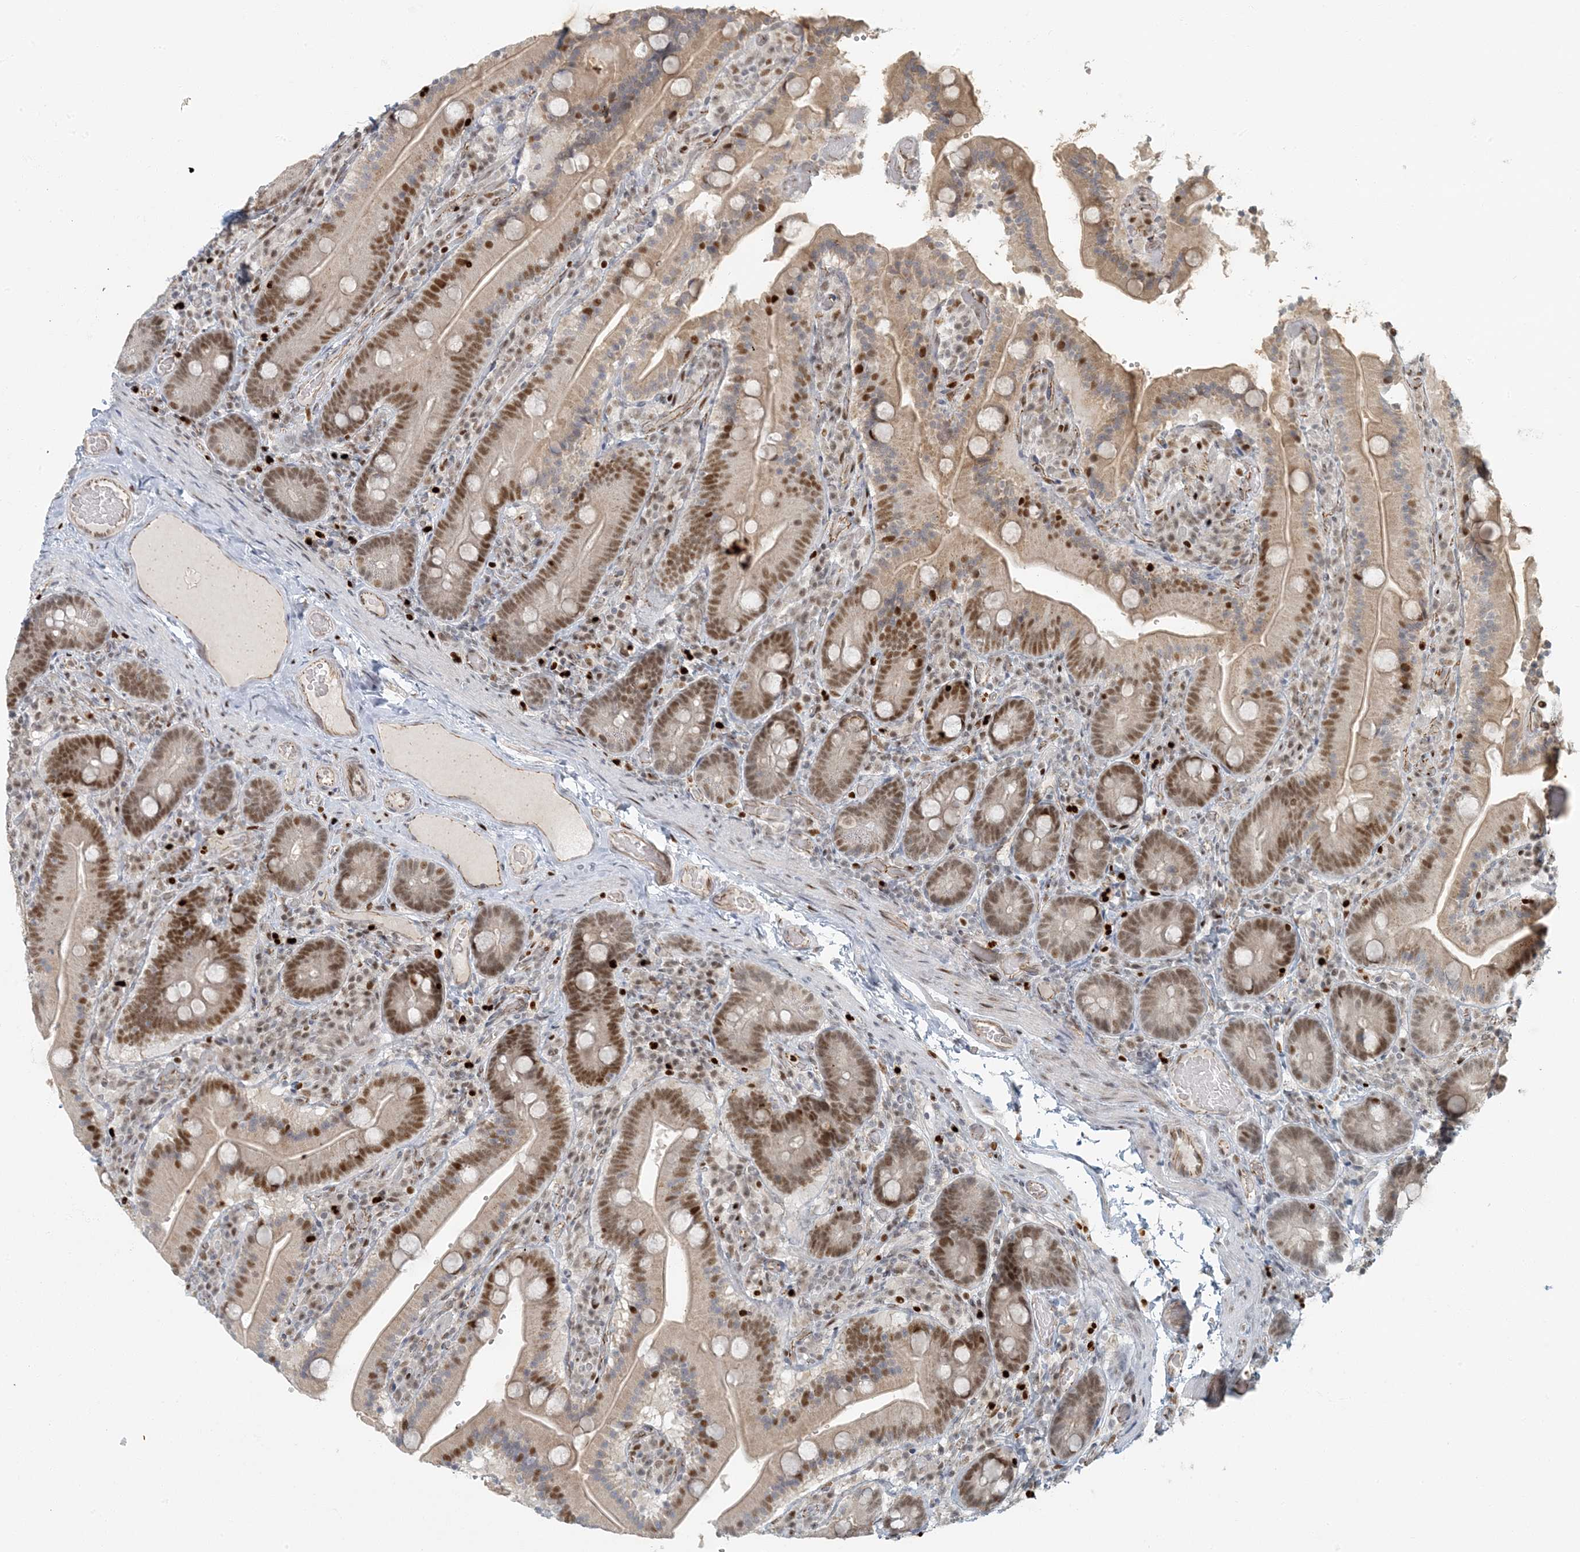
{"staining": {"intensity": "moderate", "quantity": "25%-75%", "location": "nuclear"}, "tissue": "duodenum", "cell_type": "Glandular cells", "image_type": "normal", "snomed": [{"axis": "morphology", "description": "Normal tissue, NOS"}, {"axis": "topography", "description": "Duodenum"}], "caption": "Duodenum stained with a brown dye reveals moderate nuclear positive staining in about 25%-75% of glandular cells.", "gene": "AK9", "patient": {"sex": "female", "age": 62}}